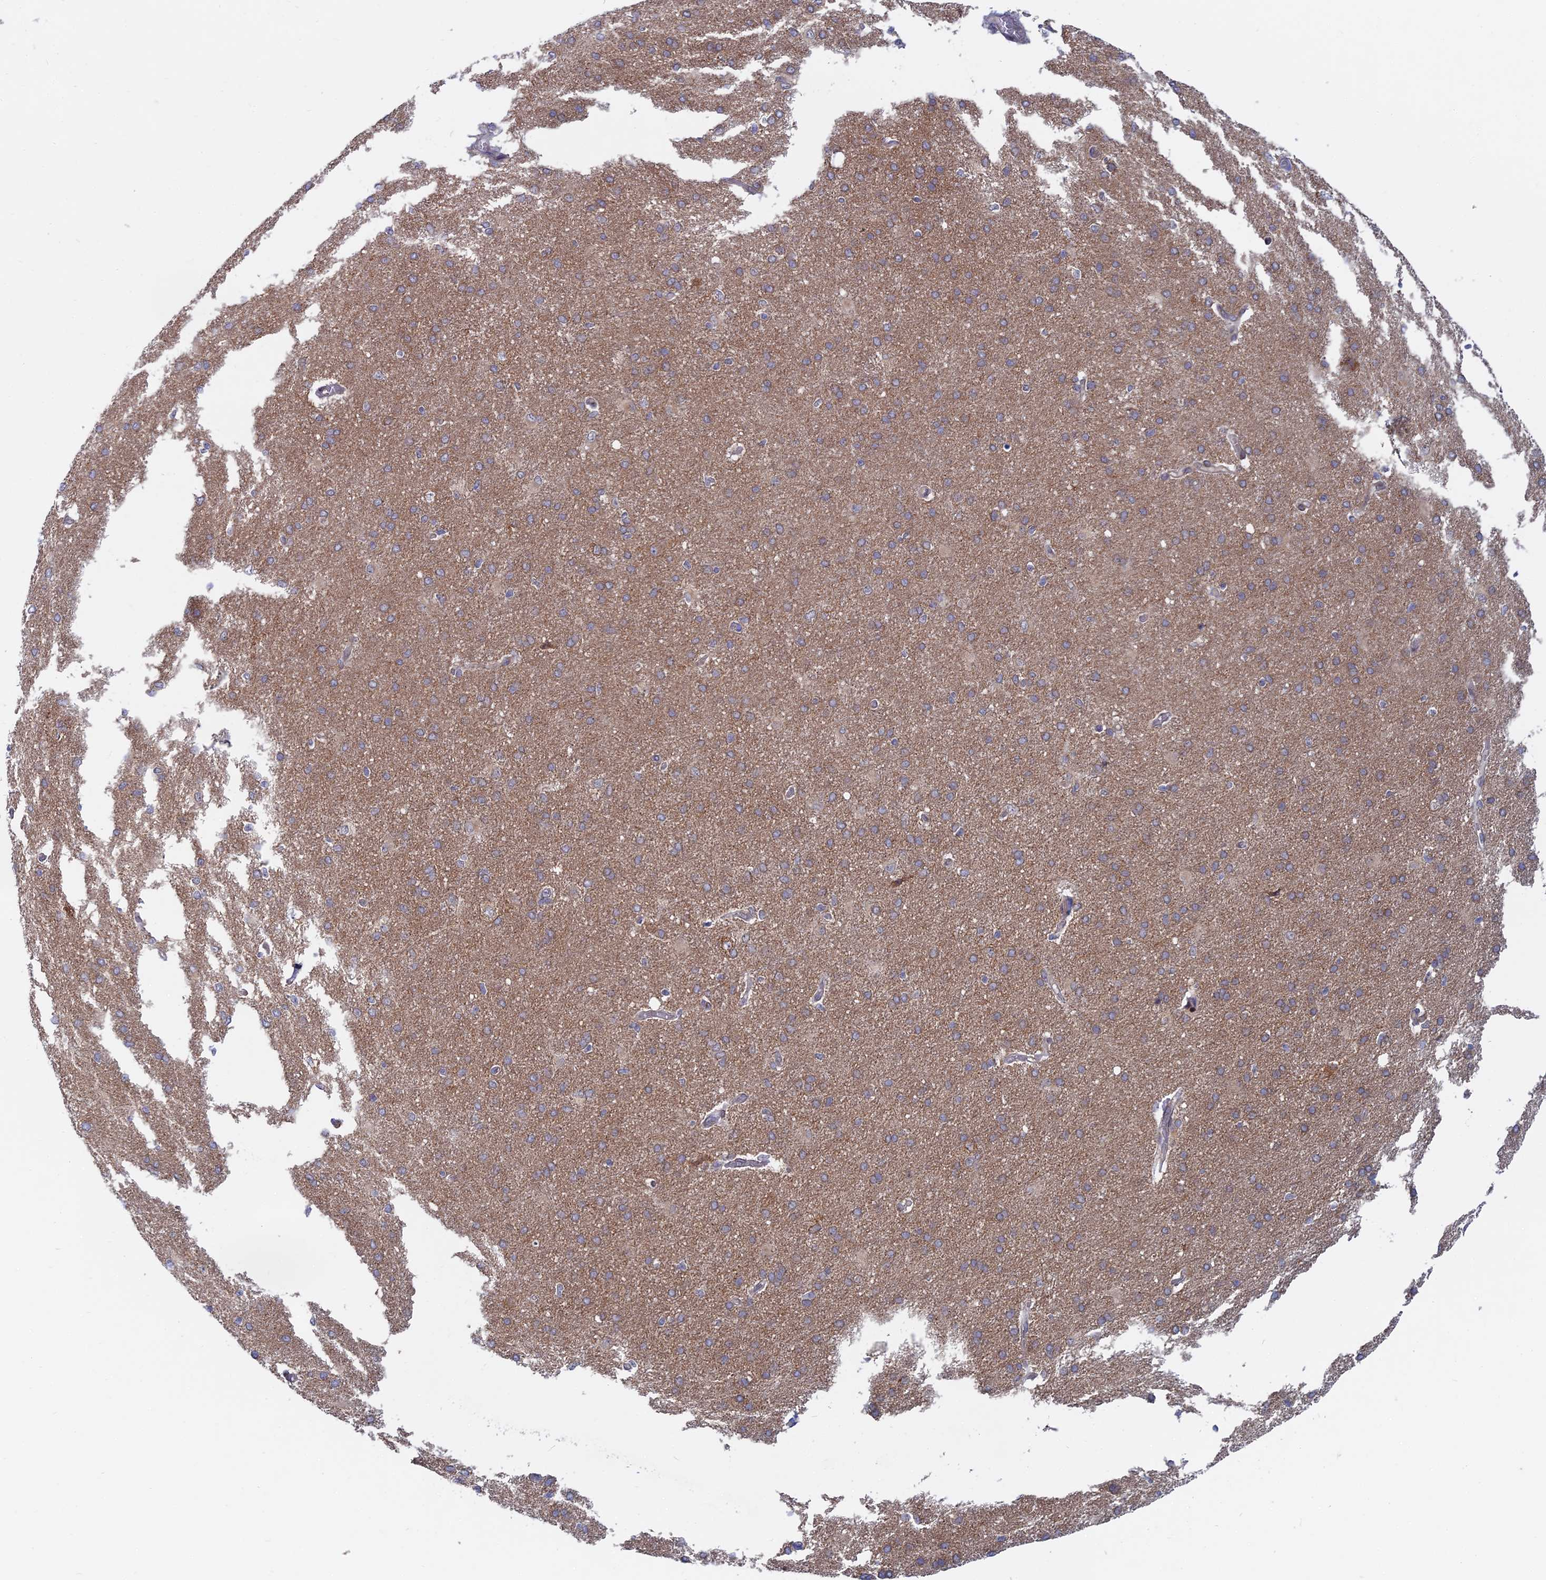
{"staining": {"intensity": "negative", "quantity": "none", "location": "none"}, "tissue": "cerebral cortex", "cell_type": "Endothelial cells", "image_type": "normal", "snomed": [{"axis": "morphology", "description": "Normal tissue, NOS"}, {"axis": "topography", "description": "Cerebral cortex"}], "caption": "Immunohistochemistry micrograph of normal cerebral cortex: human cerebral cortex stained with DAB (3,3'-diaminobenzidine) shows no significant protein expression in endothelial cells. (DAB immunohistochemistry with hematoxylin counter stain).", "gene": "TBC1D30", "patient": {"sex": "male", "age": 62}}